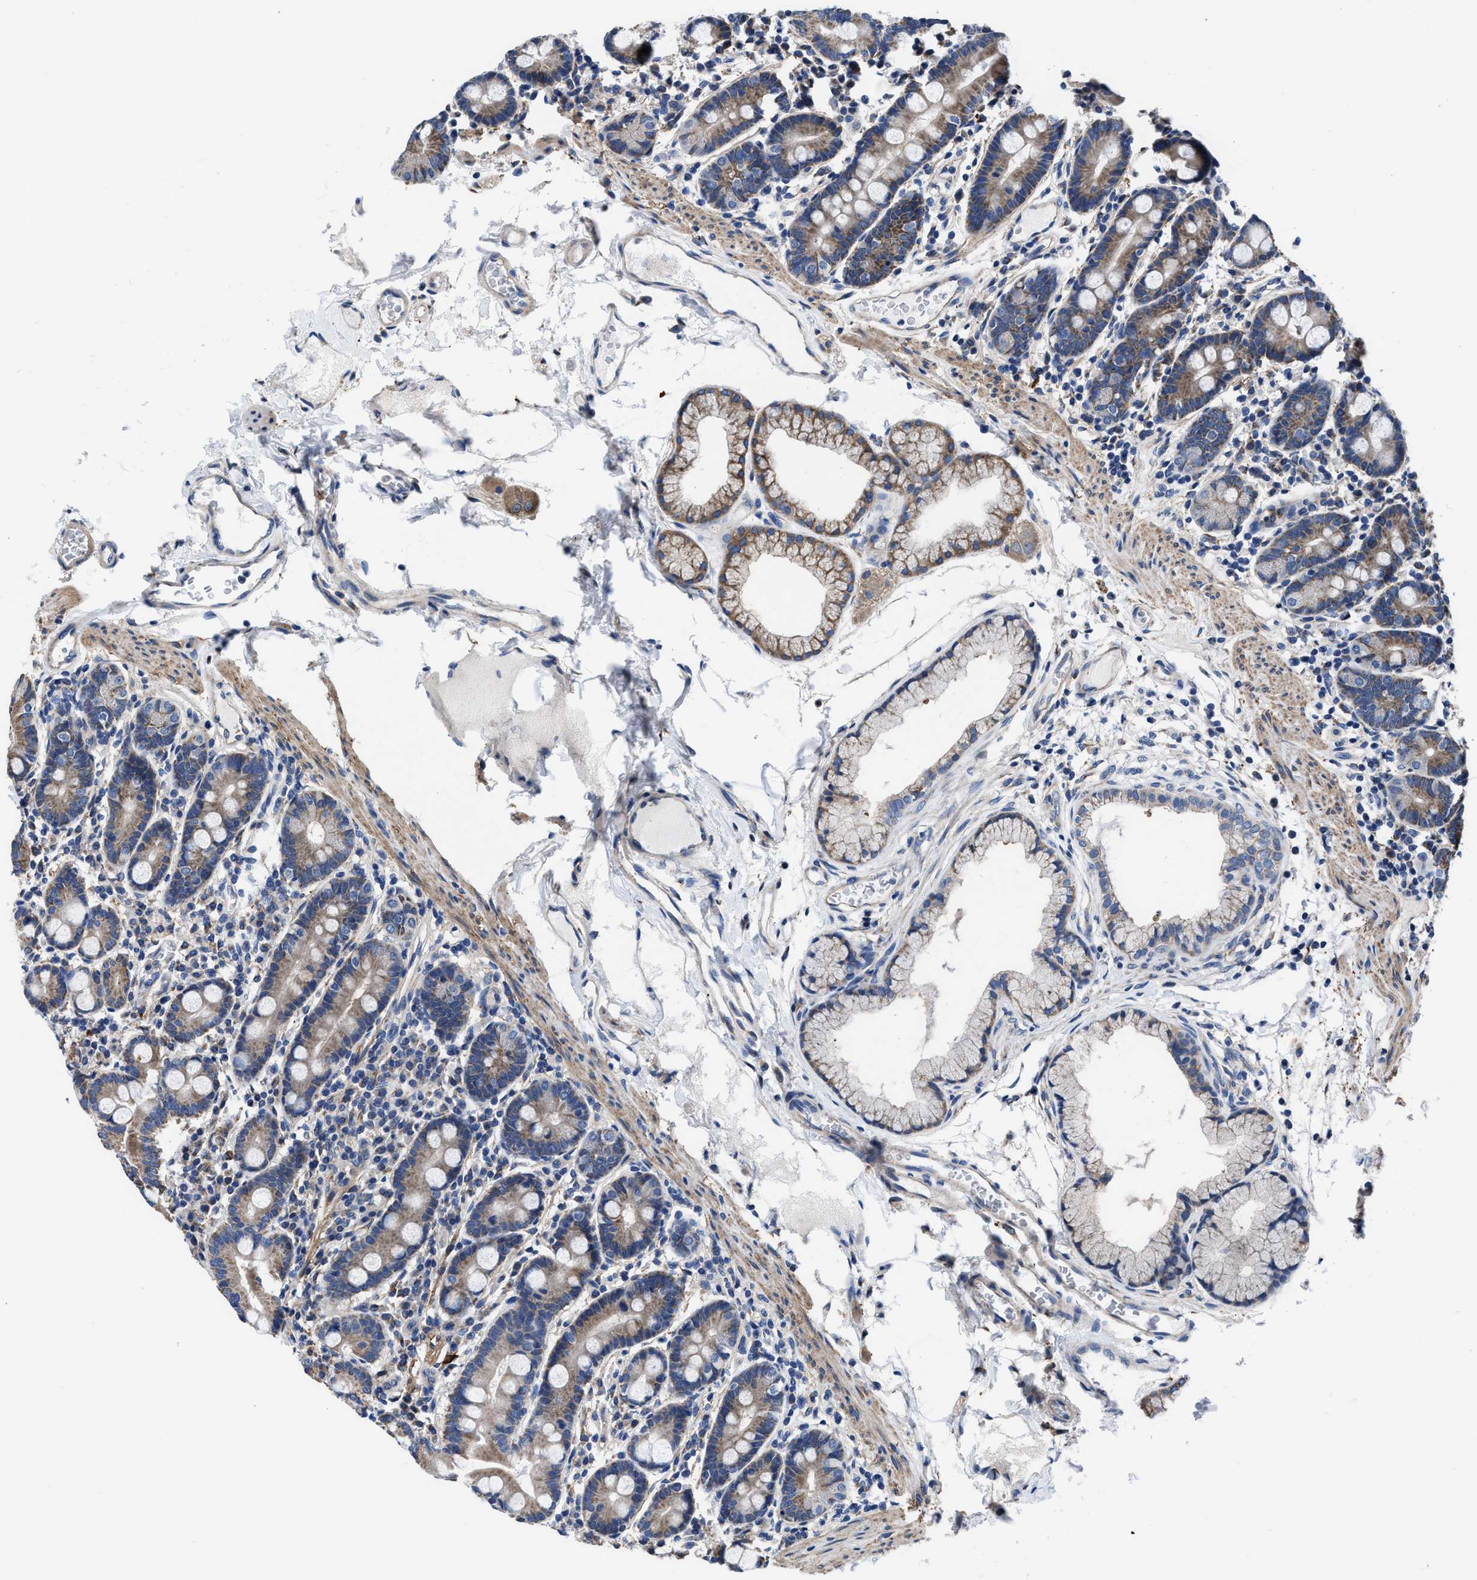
{"staining": {"intensity": "moderate", "quantity": ">75%", "location": "cytoplasmic/membranous"}, "tissue": "duodenum", "cell_type": "Glandular cells", "image_type": "normal", "snomed": [{"axis": "morphology", "description": "Normal tissue, NOS"}, {"axis": "topography", "description": "Duodenum"}], "caption": "This histopathology image reveals immunohistochemistry (IHC) staining of normal duodenum, with medium moderate cytoplasmic/membranous staining in about >75% of glandular cells.", "gene": "TMEM30A", "patient": {"sex": "male", "age": 50}}